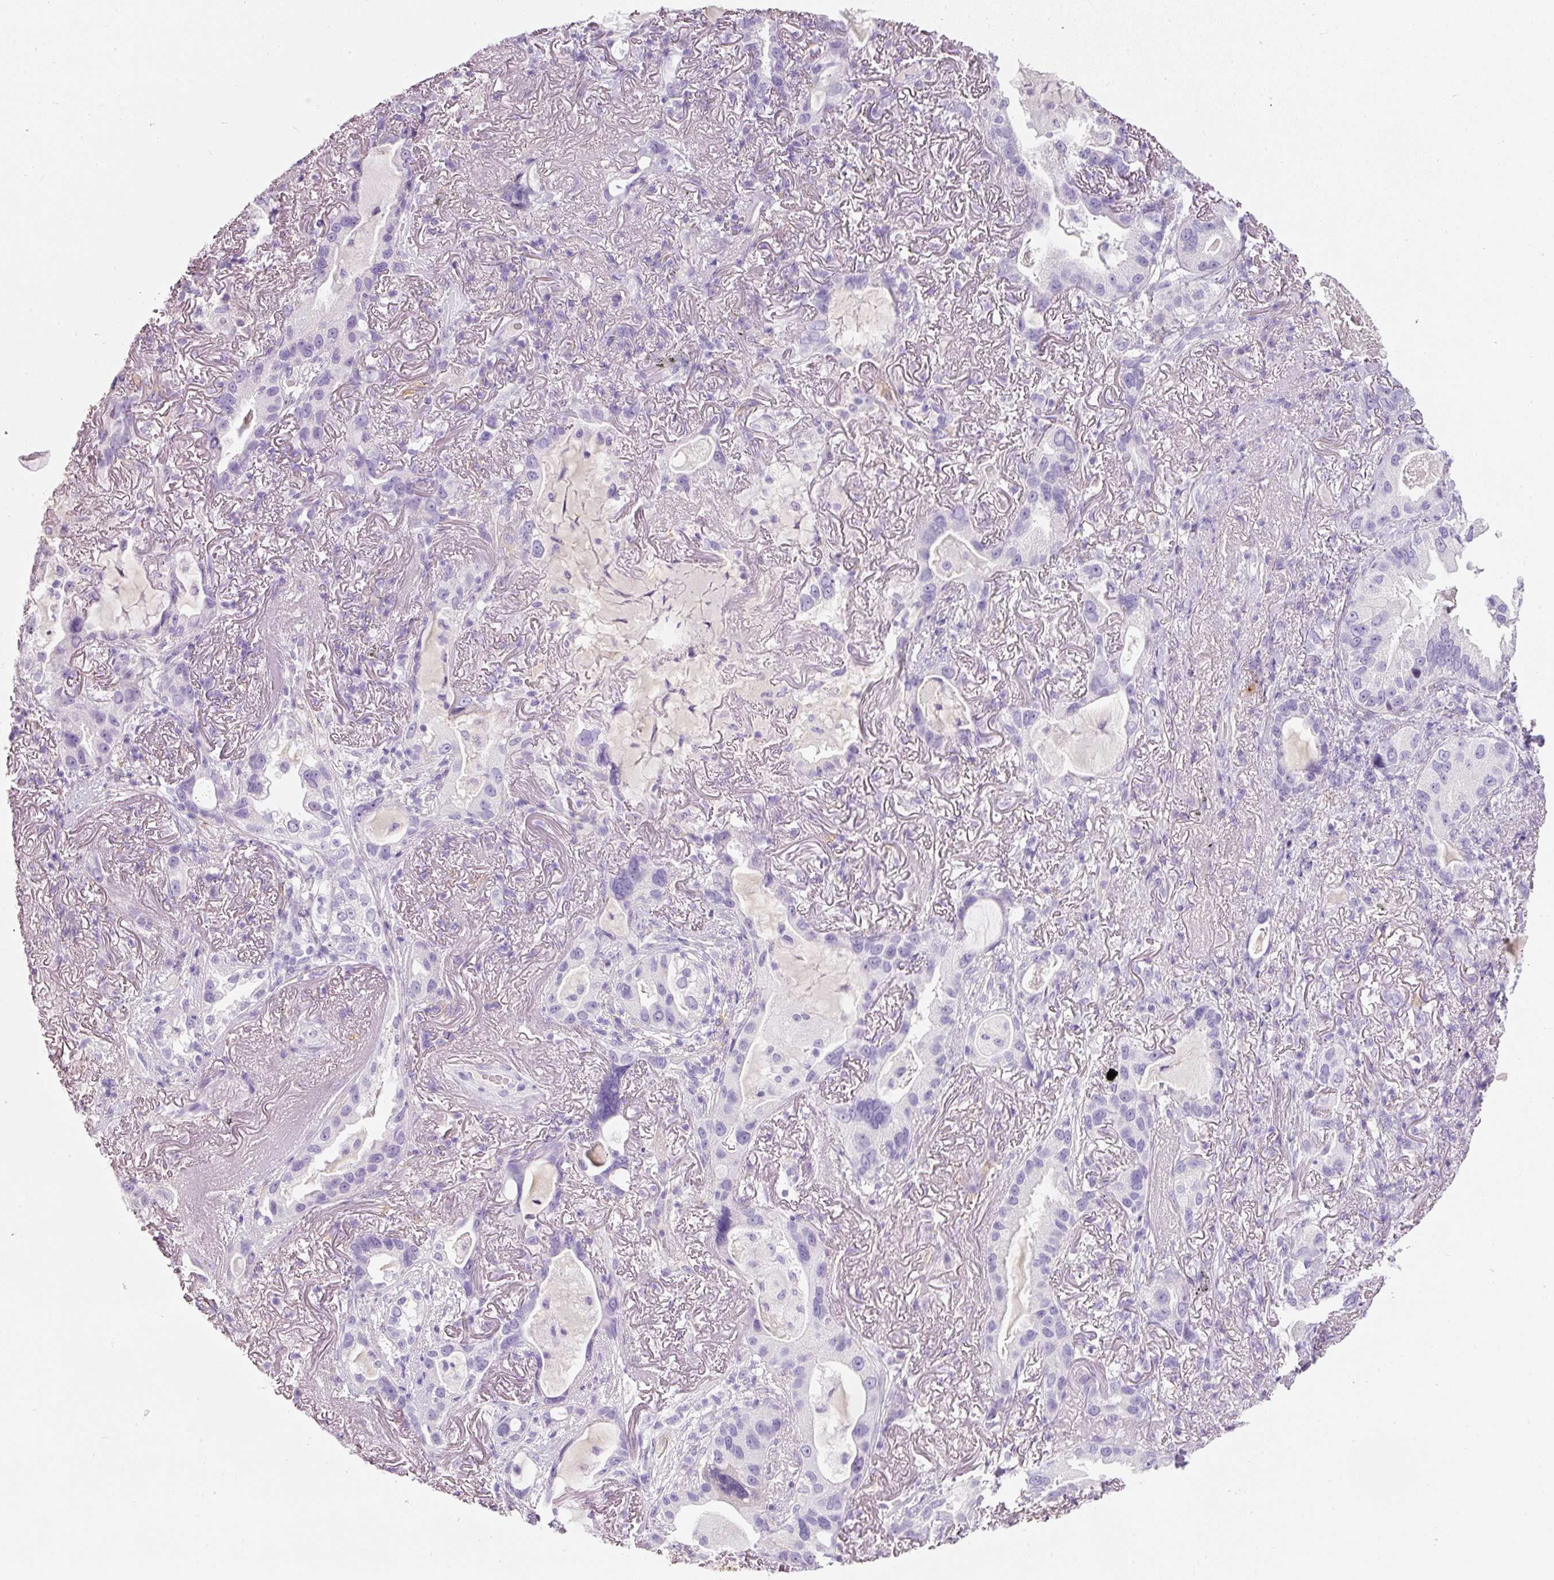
{"staining": {"intensity": "negative", "quantity": "none", "location": "none"}, "tissue": "lung cancer", "cell_type": "Tumor cells", "image_type": "cancer", "snomed": [{"axis": "morphology", "description": "Adenocarcinoma, NOS"}, {"axis": "topography", "description": "Lung"}], "caption": "Histopathology image shows no significant protein positivity in tumor cells of lung adenocarcinoma.", "gene": "DNM1", "patient": {"sex": "female", "age": 69}}